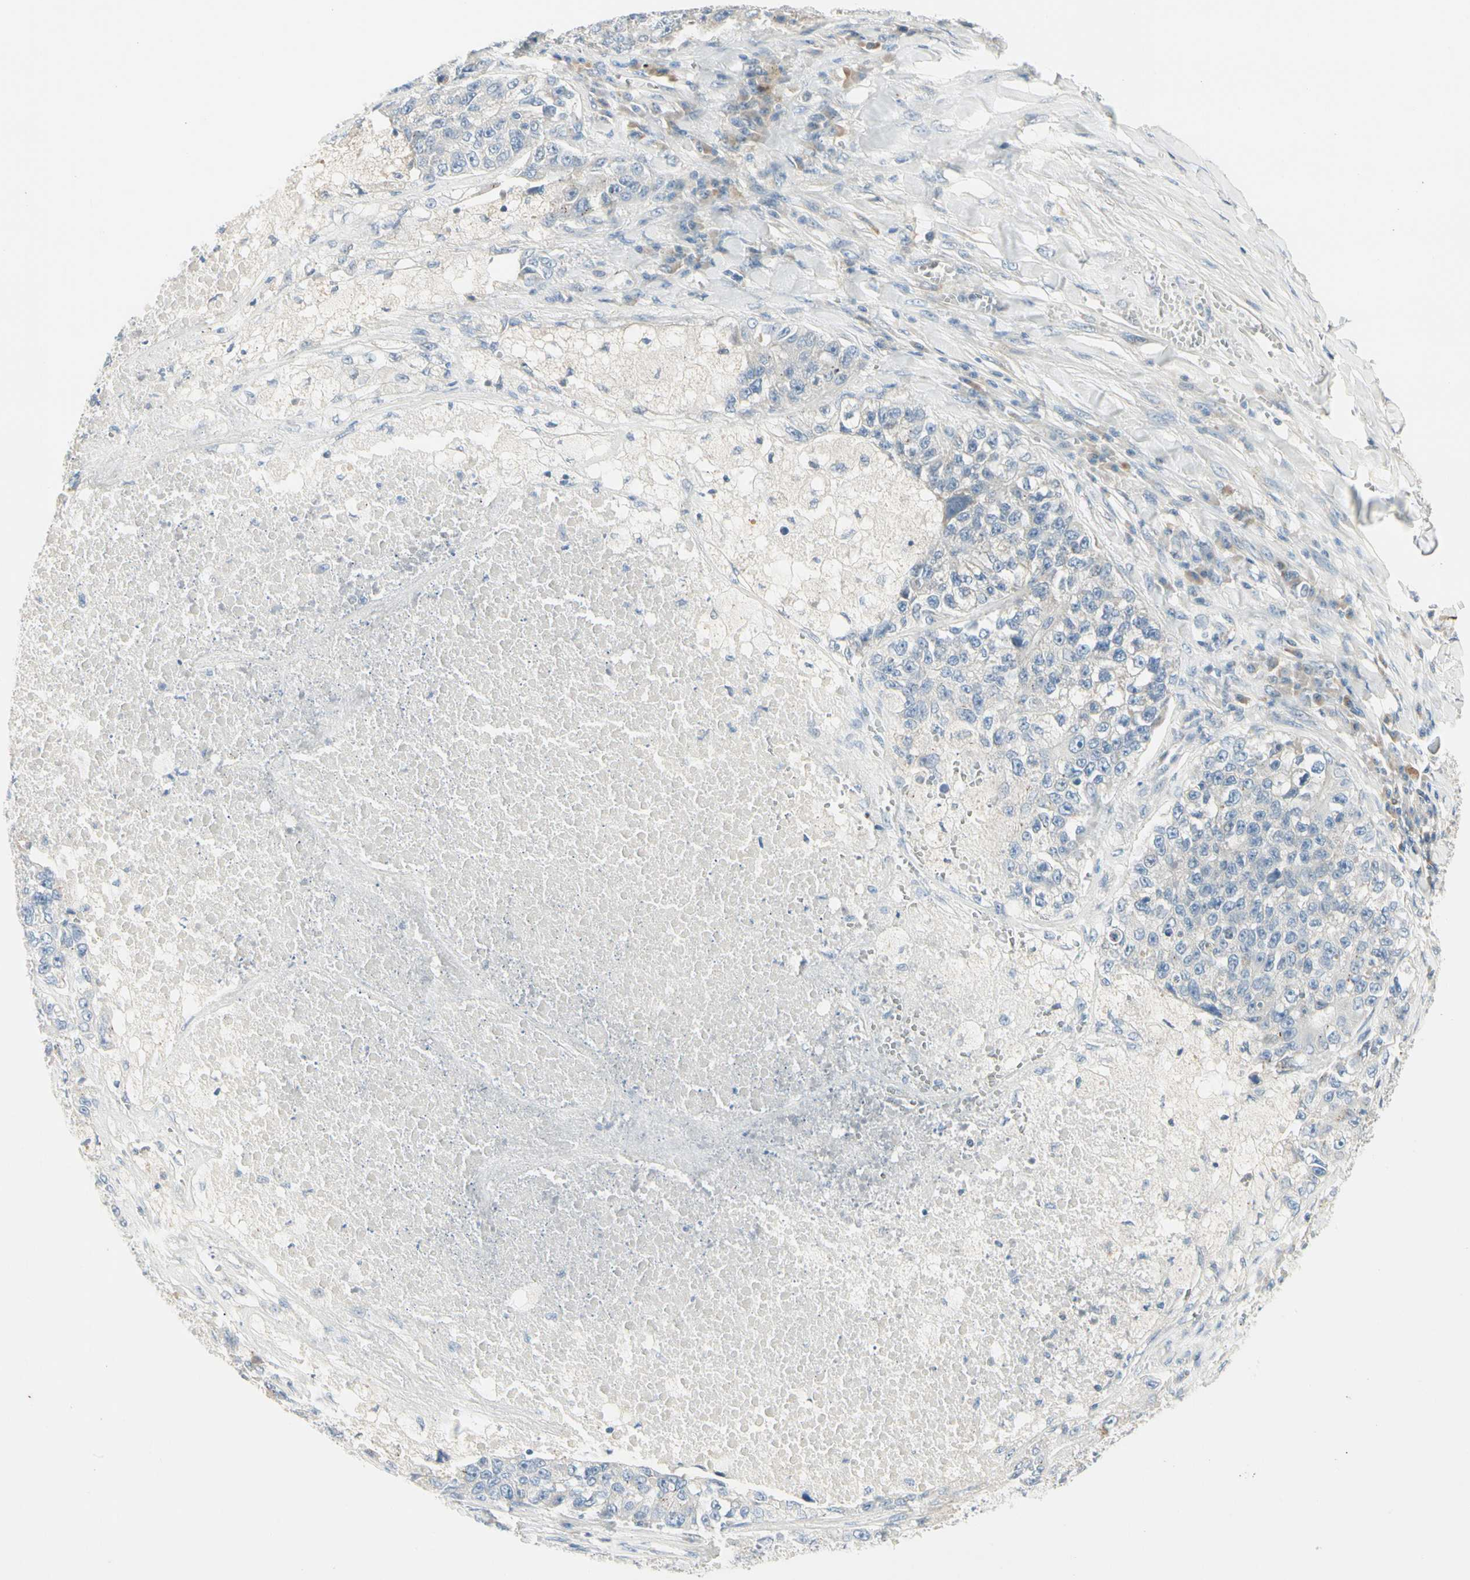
{"staining": {"intensity": "negative", "quantity": "none", "location": "none"}, "tissue": "lung cancer", "cell_type": "Tumor cells", "image_type": "cancer", "snomed": [{"axis": "morphology", "description": "Adenocarcinoma, NOS"}, {"axis": "topography", "description": "Lung"}], "caption": "Immunohistochemistry histopathology image of adenocarcinoma (lung) stained for a protein (brown), which demonstrates no expression in tumor cells.", "gene": "ALDH18A1", "patient": {"sex": "male", "age": 49}}